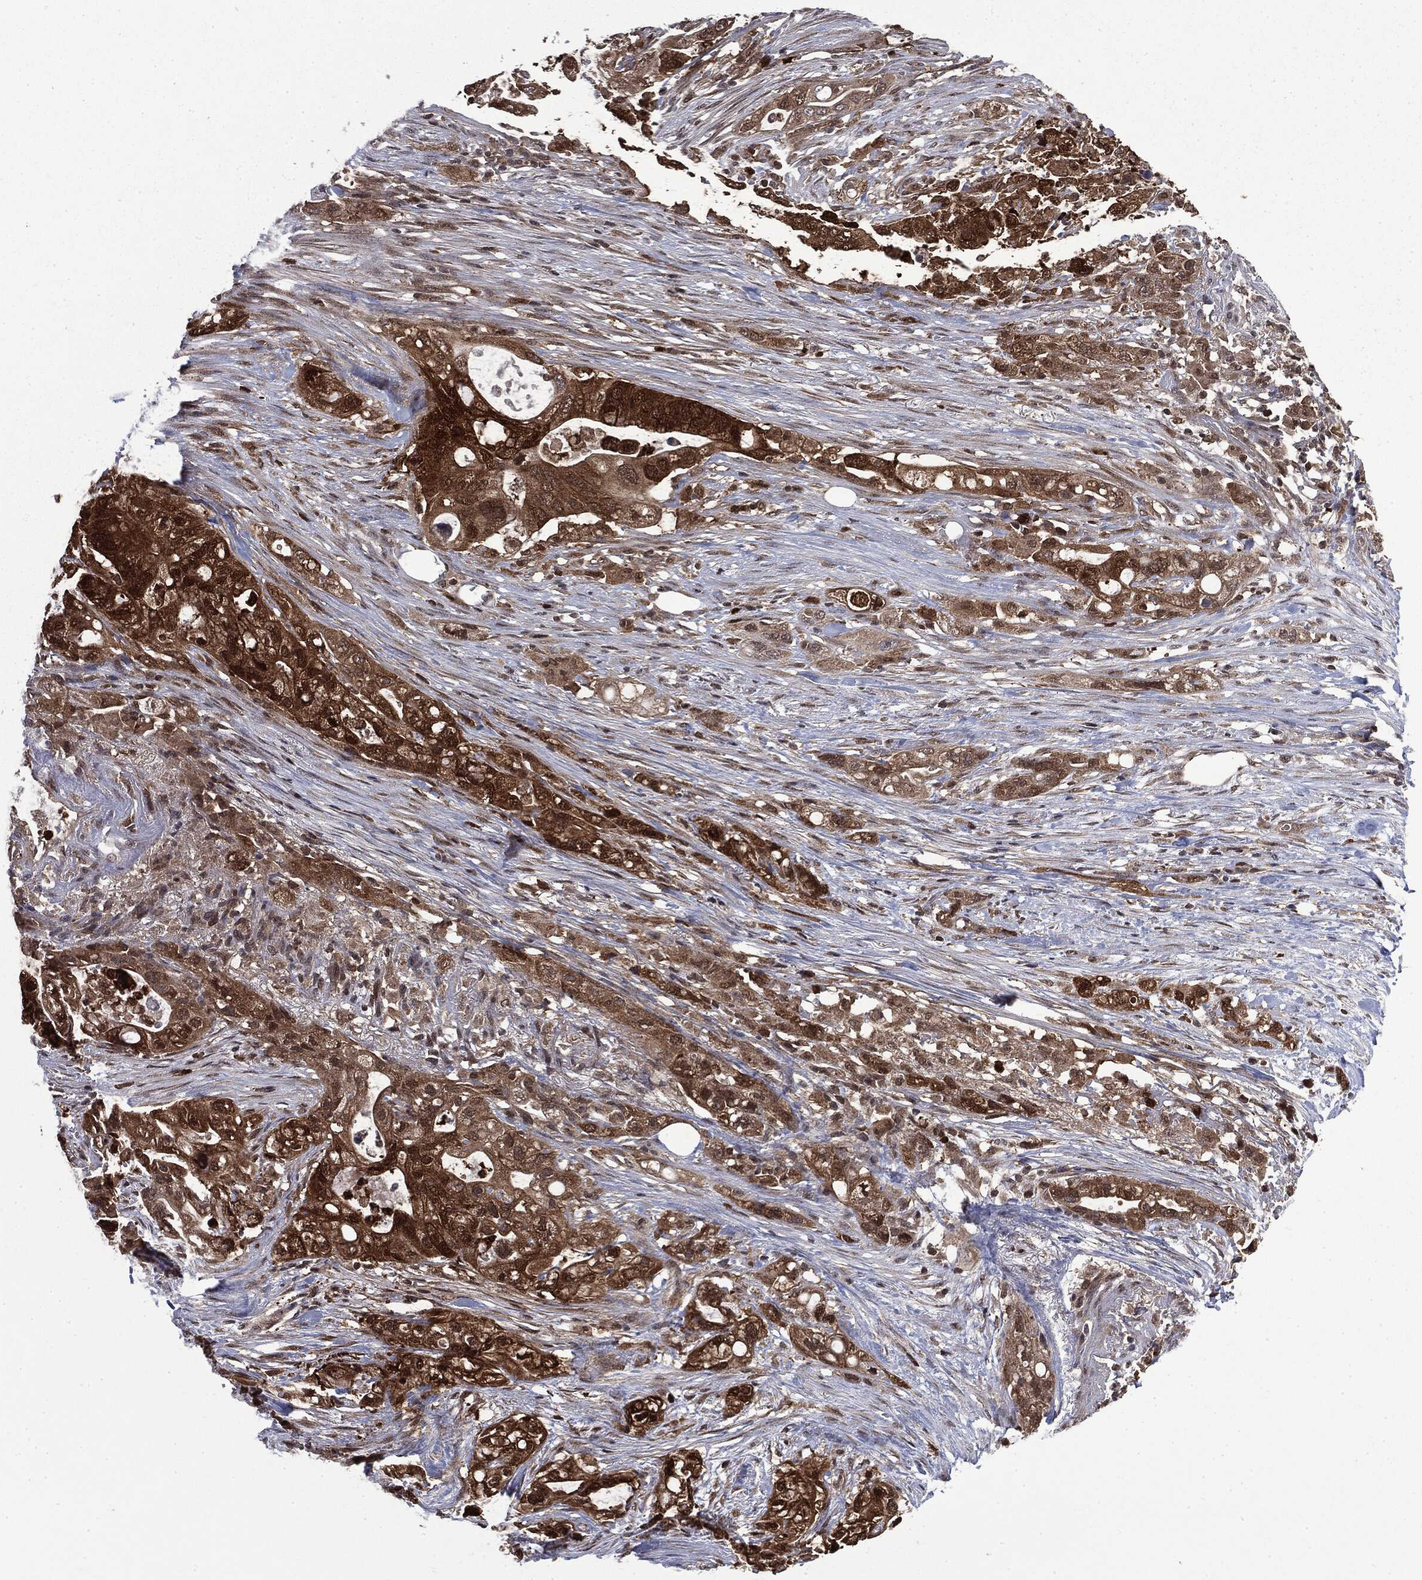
{"staining": {"intensity": "strong", "quantity": ">75%", "location": "cytoplasmic/membranous,nuclear"}, "tissue": "pancreatic cancer", "cell_type": "Tumor cells", "image_type": "cancer", "snomed": [{"axis": "morphology", "description": "Adenocarcinoma, NOS"}, {"axis": "topography", "description": "Pancreas"}], "caption": "IHC (DAB (3,3'-diaminobenzidine)) staining of pancreatic cancer shows strong cytoplasmic/membranous and nuclear protein positivity in approximately >75% of tumor cells.", "gene": "GPI", "patient": {"sex": "female", "age": 72}}